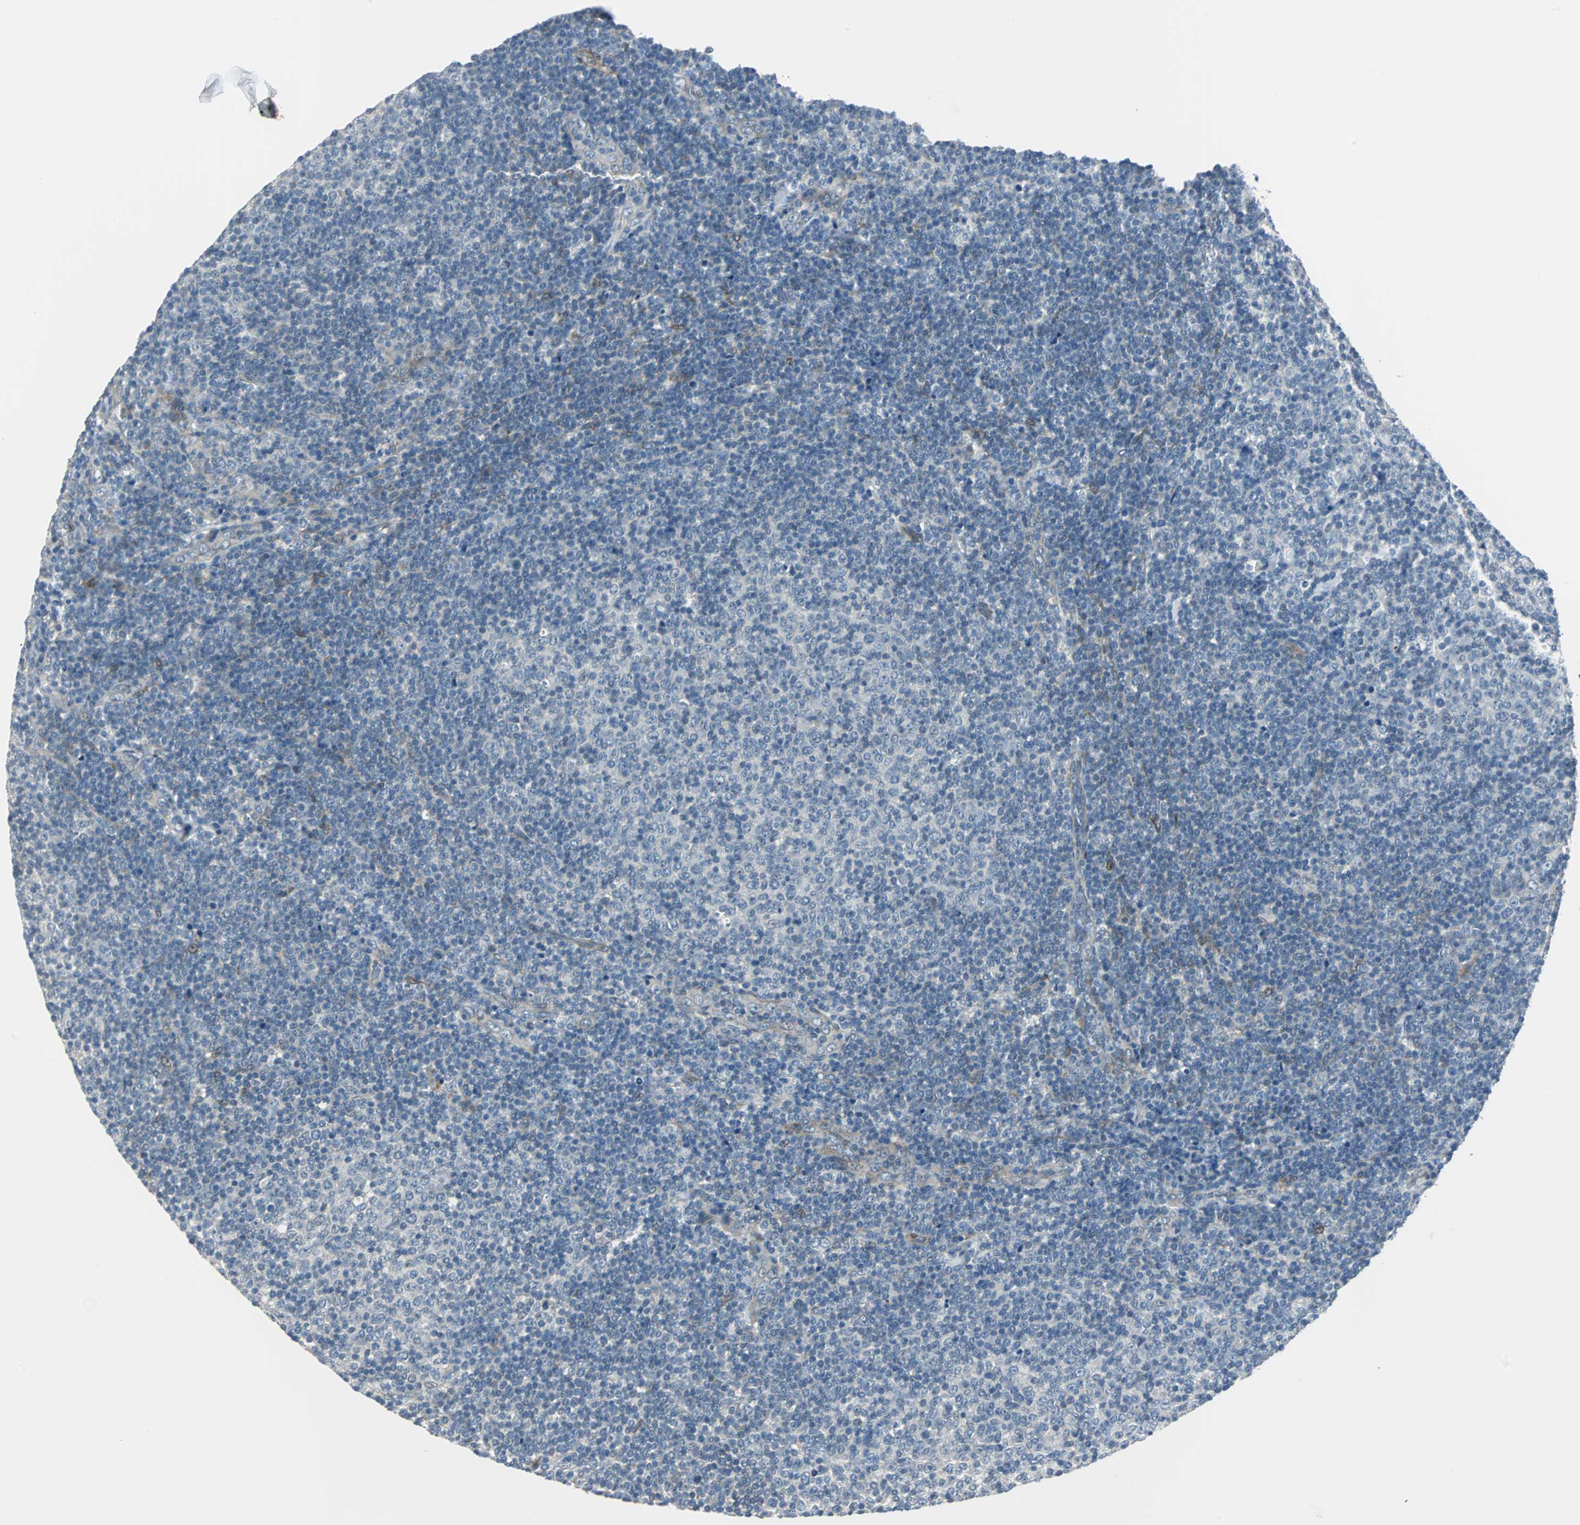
{"staining": {"intensity": "negative", "quantity": "none", "location": "none"}, "tissue": "lymphoma", "cell_type": "Tumor cells", "image_type": "cancer", "snomed": [{"axis": "morphology", "description": "Malignant lymphoma, non-Hodgkin's type, Low grade"}, {"axis": "topography", "description": "Lymph node"}], "caption": "High magnification brightfield microscopy of lymphoma stained with DAB (3,3'-diaminobenzidine) (brown) and counterstained with hematoxylin (blue): tumor cells show no significant expression.", "gene": "FHL2", "patient": {"sex": "male", "age": 70}}